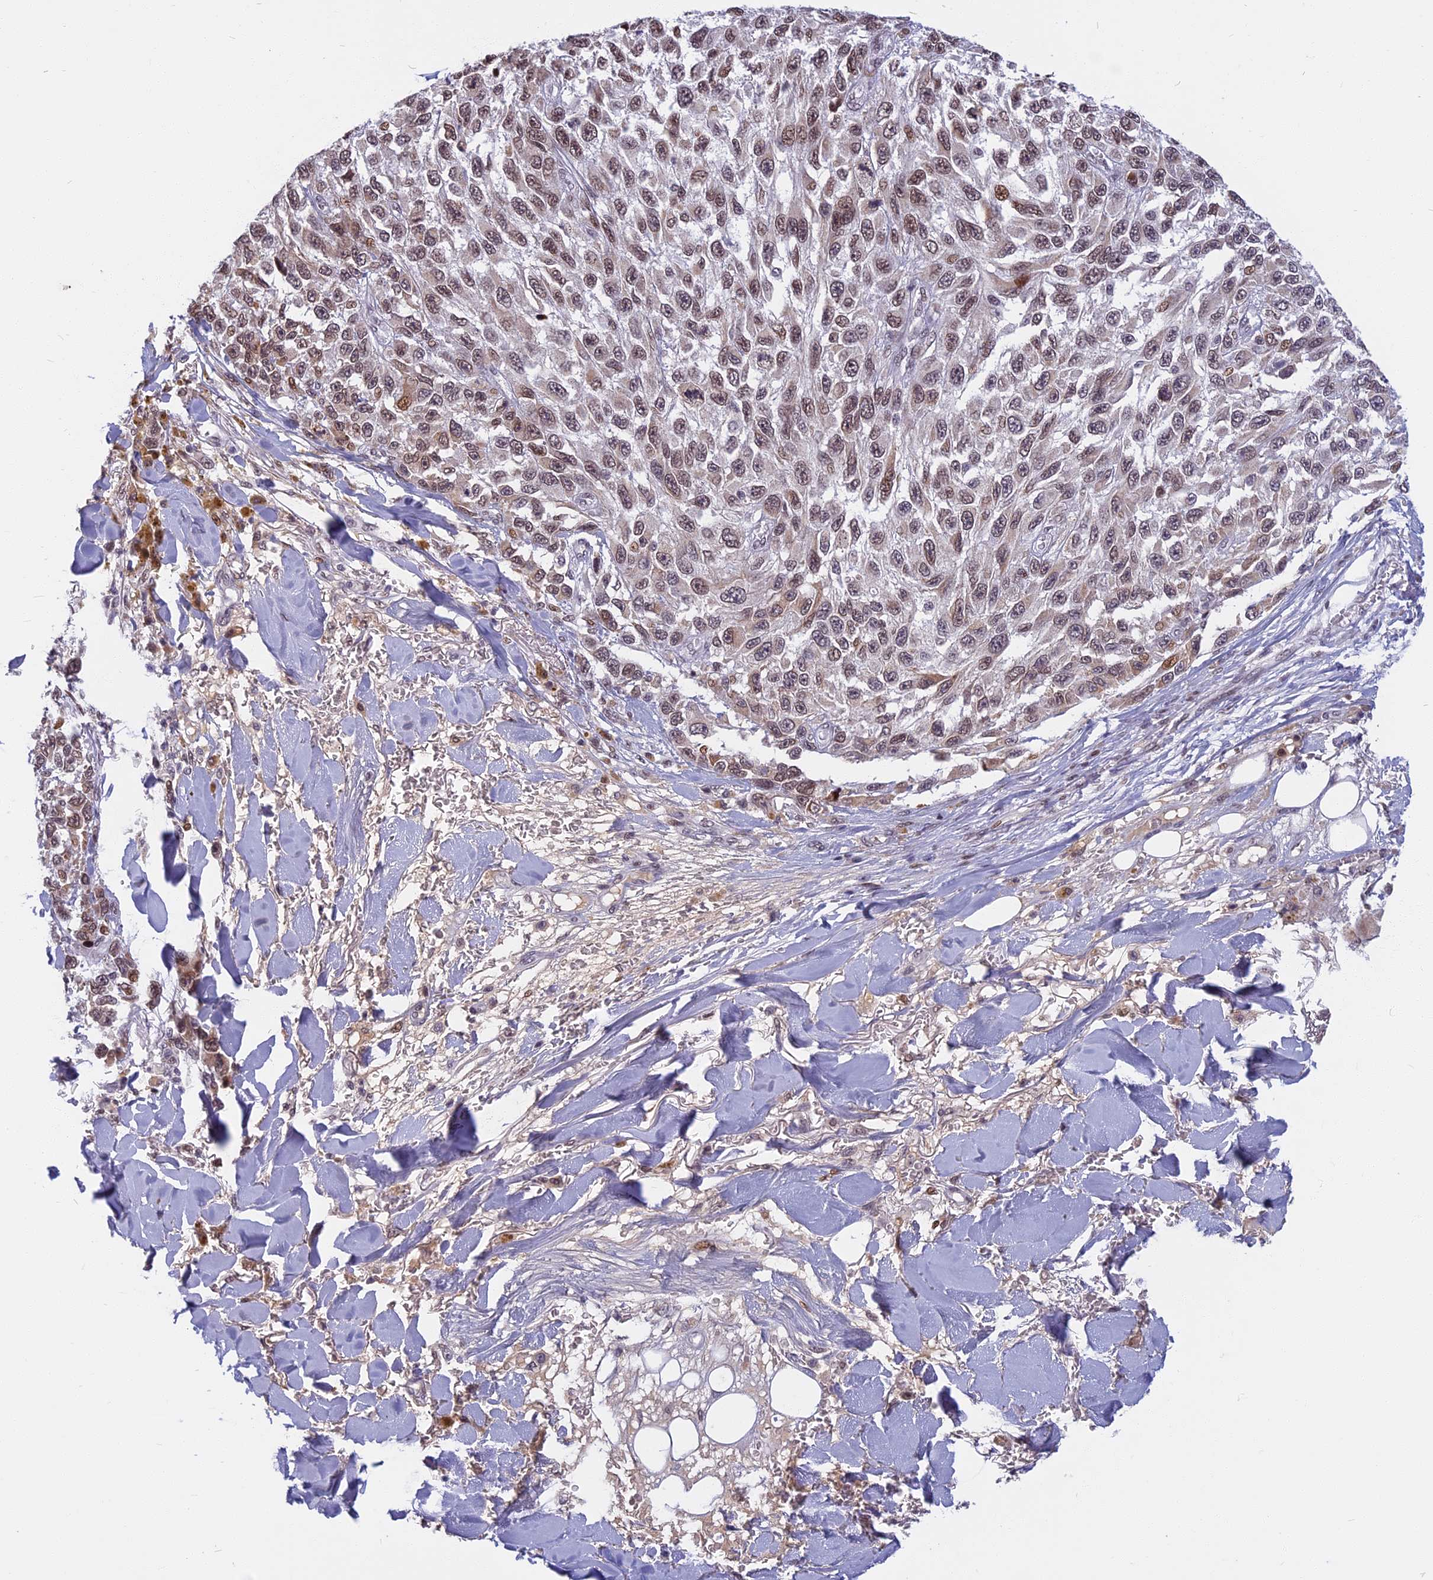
{"staining": {"intensity": "moderate", "quantity": ">75%", "location": "nuclear"}, "tissue": "melanoma", "cell_type": "Tumor cells", "image_type": "cancer", "snomed": [{"axis": "morphology", "description": "Normal tissue, NOS"}, {"axis": "morphology", "description": "Malignant melanoma, NOS"}, {"axis": "topography", "description": "Skin"}], "caption": "DAB (3,3'-diaminobenzidine) immunohistochemical staining of melanoma exhibits moderate nuclear protein expression in about >75% of tumor cells.", "gene": "CDC7", "patient": {"sex": "female", "age": 96}}